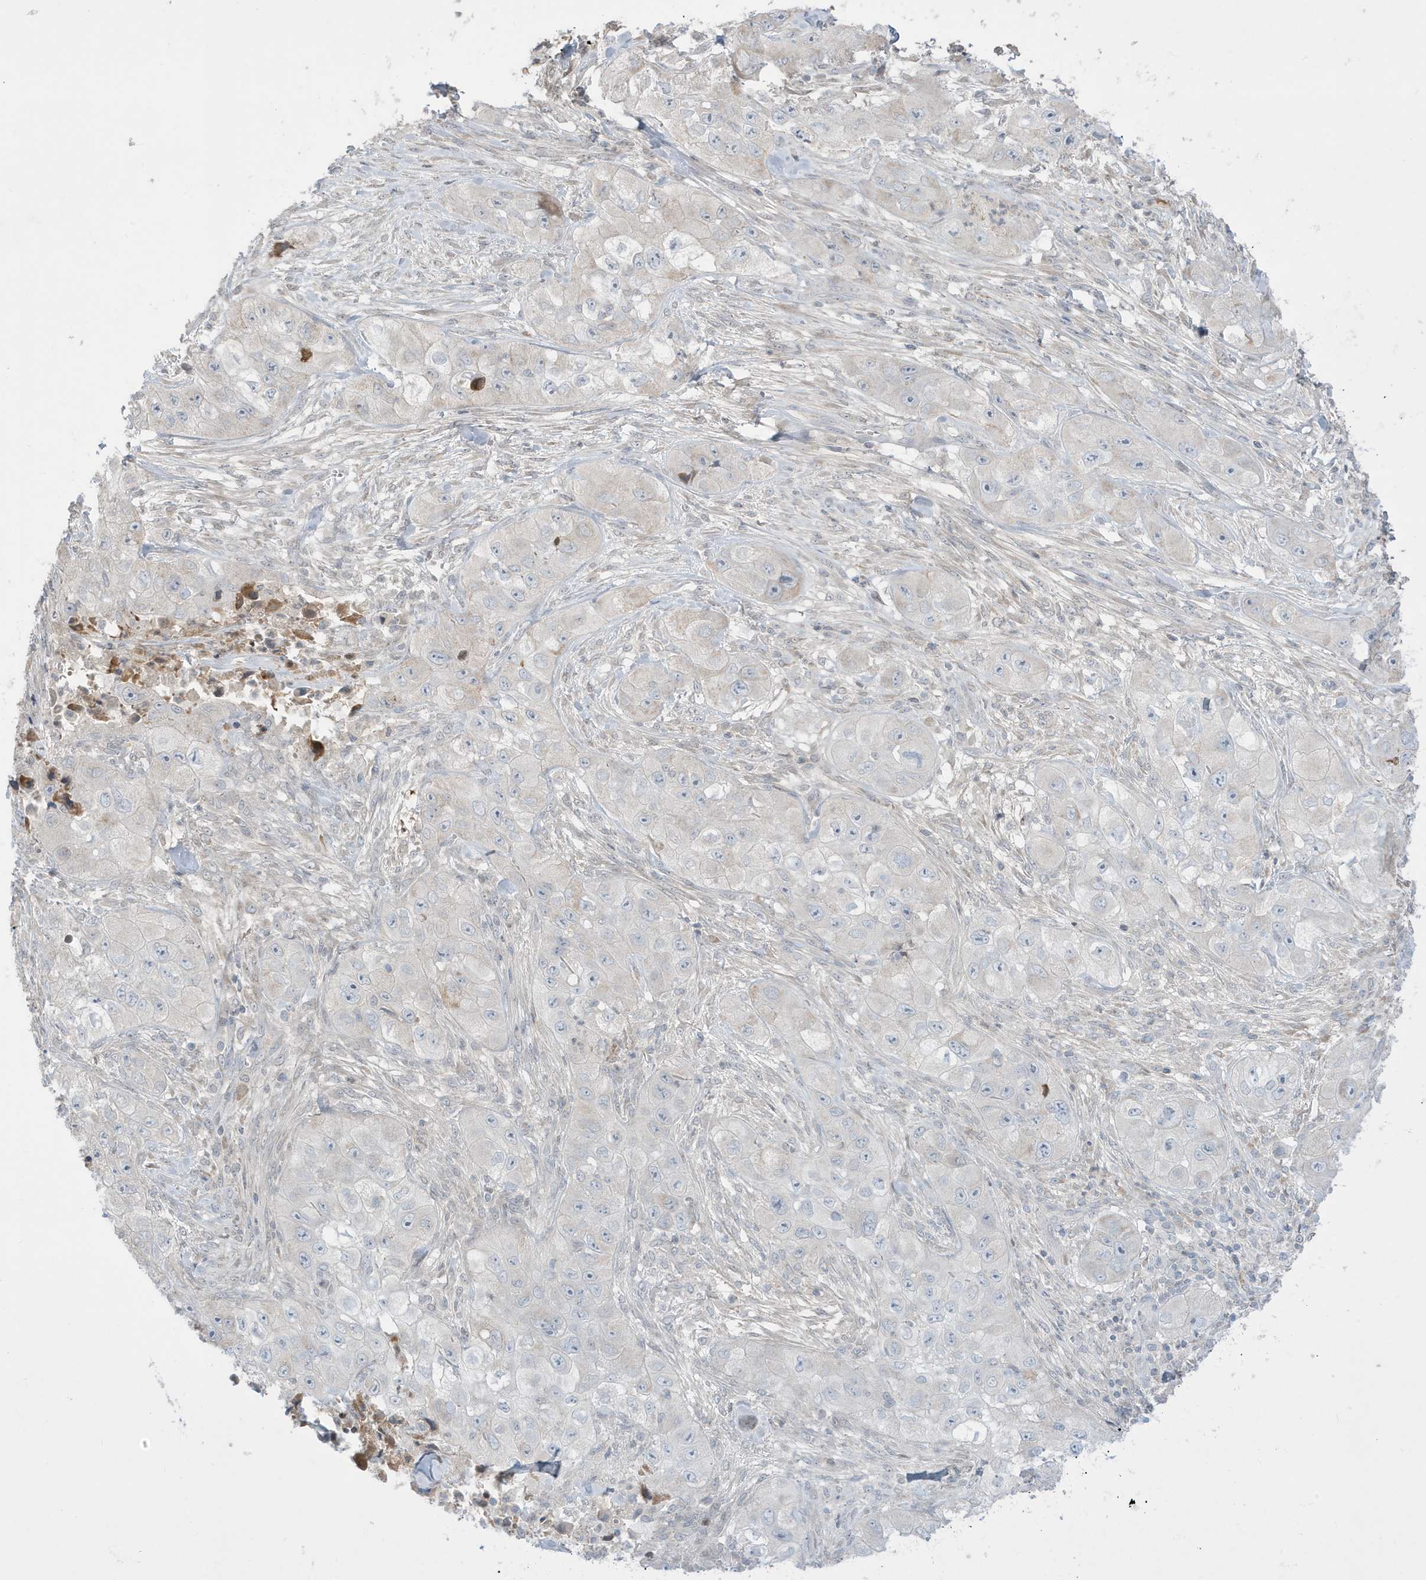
{"staining": {"intensity": "negative", "quantity": "none", "location": "none"}, "tissue": "skin cancer", "cell_type": "Tumor cells", "image_type": "cancer", "snomed": [{"axis": "morphology", "description": "Squamous cell carcinoma, NOS"}, {"axis": "topography", "description": "Skin"}, {"axis": "topography", "description": "Subcutis"}], "caption": "This histopathology image is of squamous cell carcinoma (skin) stained with immunohistochemistry to label a protein in brown with the nuclei are counter-stained blue. There is no expression in tumor cells.", "gene": "FNDC1", "patient": {"sex": "male", "age": 73}}